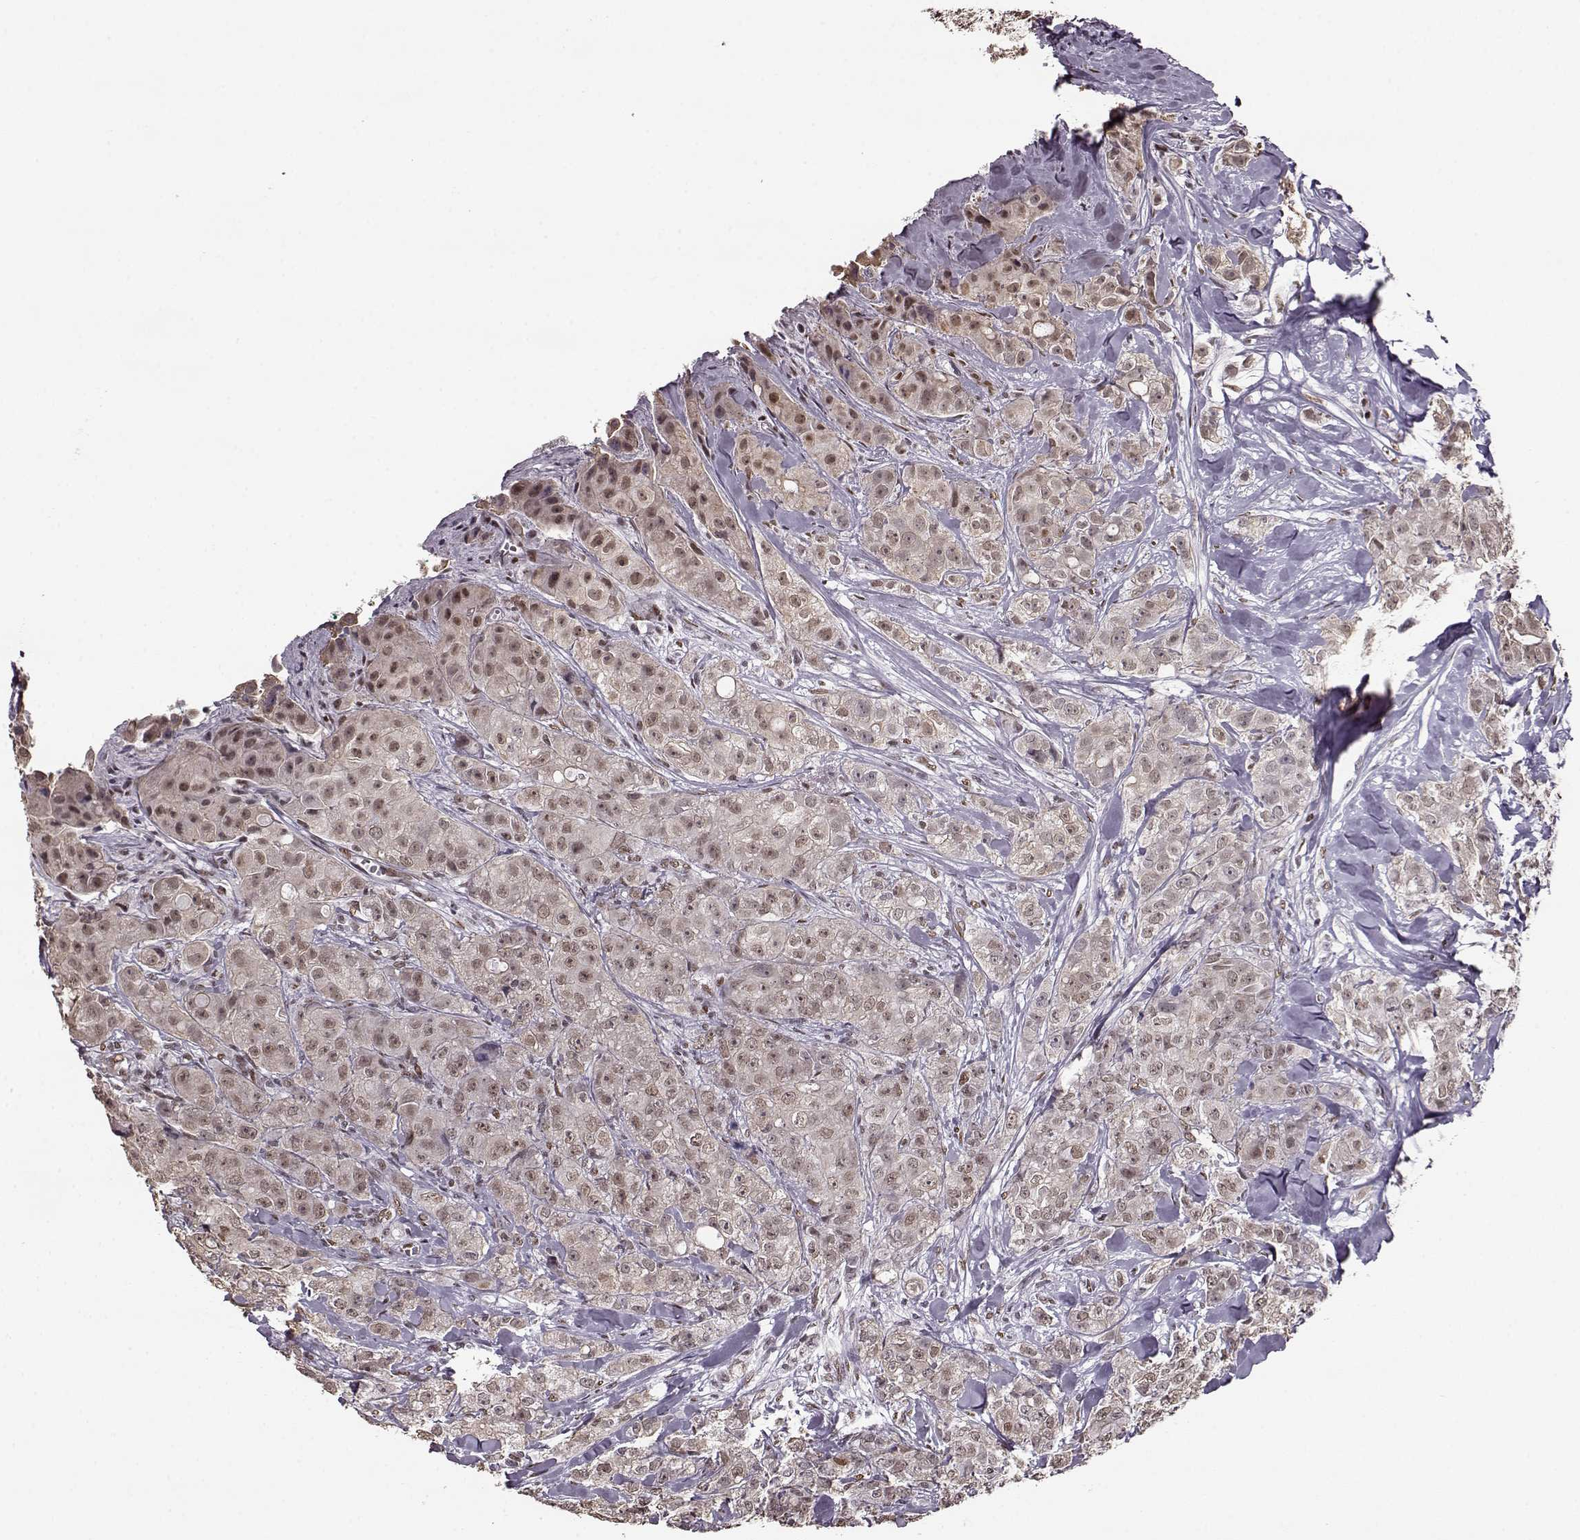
{"staining": {"intensity": "moderate", "quantity": "<25%", "location": "nuclear"}, "tissue": "breast cancer", "cell_type": "Tumor cells", "image_type": "cancer", "snomed": [{"axis": "morphology", "description": "Duct carcinoma"}, {"axis": "topography", "description": "Breast"}], "caption": "A high-resolution histopathology image shows immunohistochemistry (IHC) staining of invasive ductal carcinoma (breast), which displays moderate nuclear positivity in about <25% of tumor cells.", "gene": "FTO", "patient": {"sex": "female", "age": 43}}